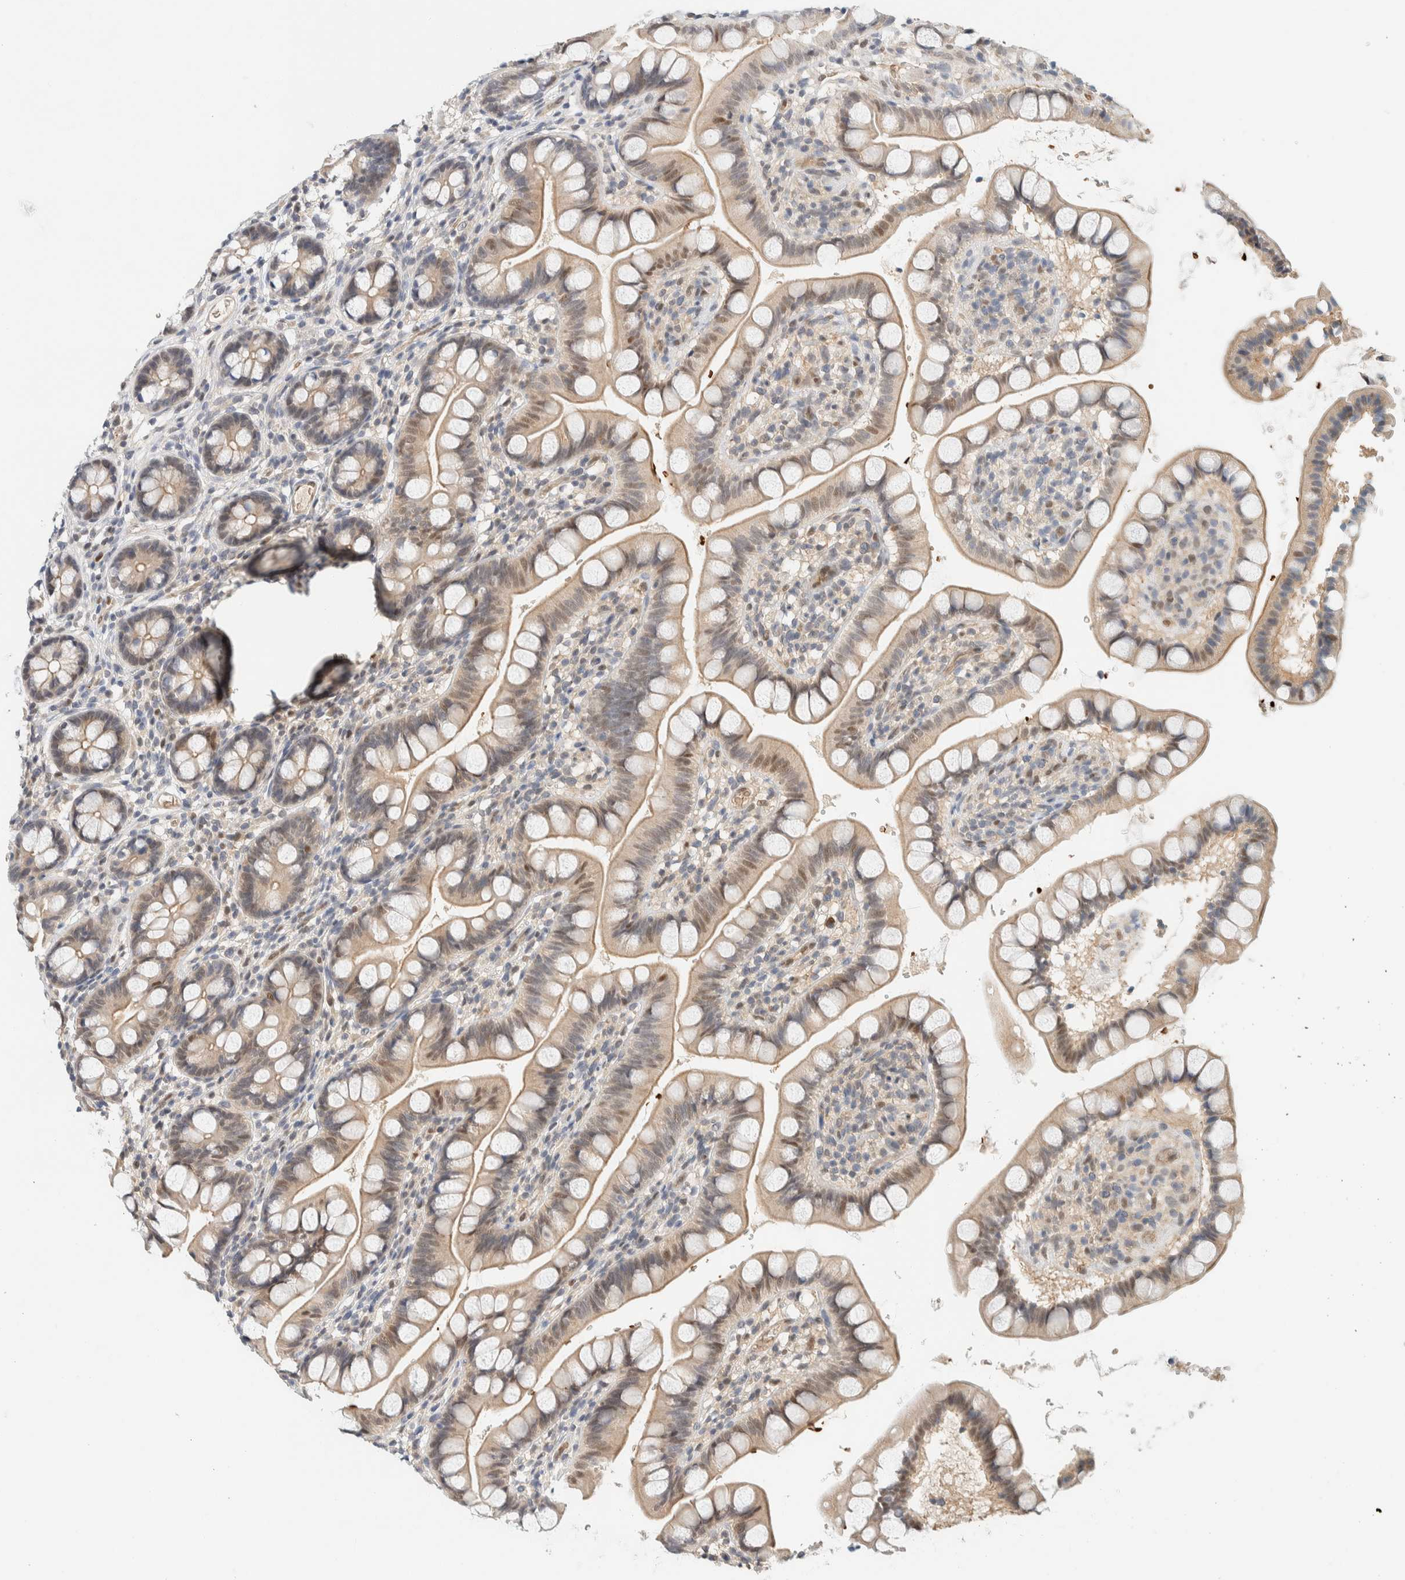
{"staining": {"intensity": "weak", "quantity": "25%-75%", "location": "cytoplasmic/membranous,nuclear"}, "tissue": "small intestine", "cell_type": "Glandular cells", "image_type": "normal", "snomed": [{"axis": "morphology", "description": "Normal tissue, NOS"}, {"axis": "topography", "description": "Small intestine"}], "caption": "Approximately 25%-75% of glandular cells in normal human small intestine reveal weak cytoplasmic/membranous,nuclear protein expression as visualized by brown immunohistochemical staining.", "gene": "TSTD2", "patient": {"sex": "female", "age": 84}}